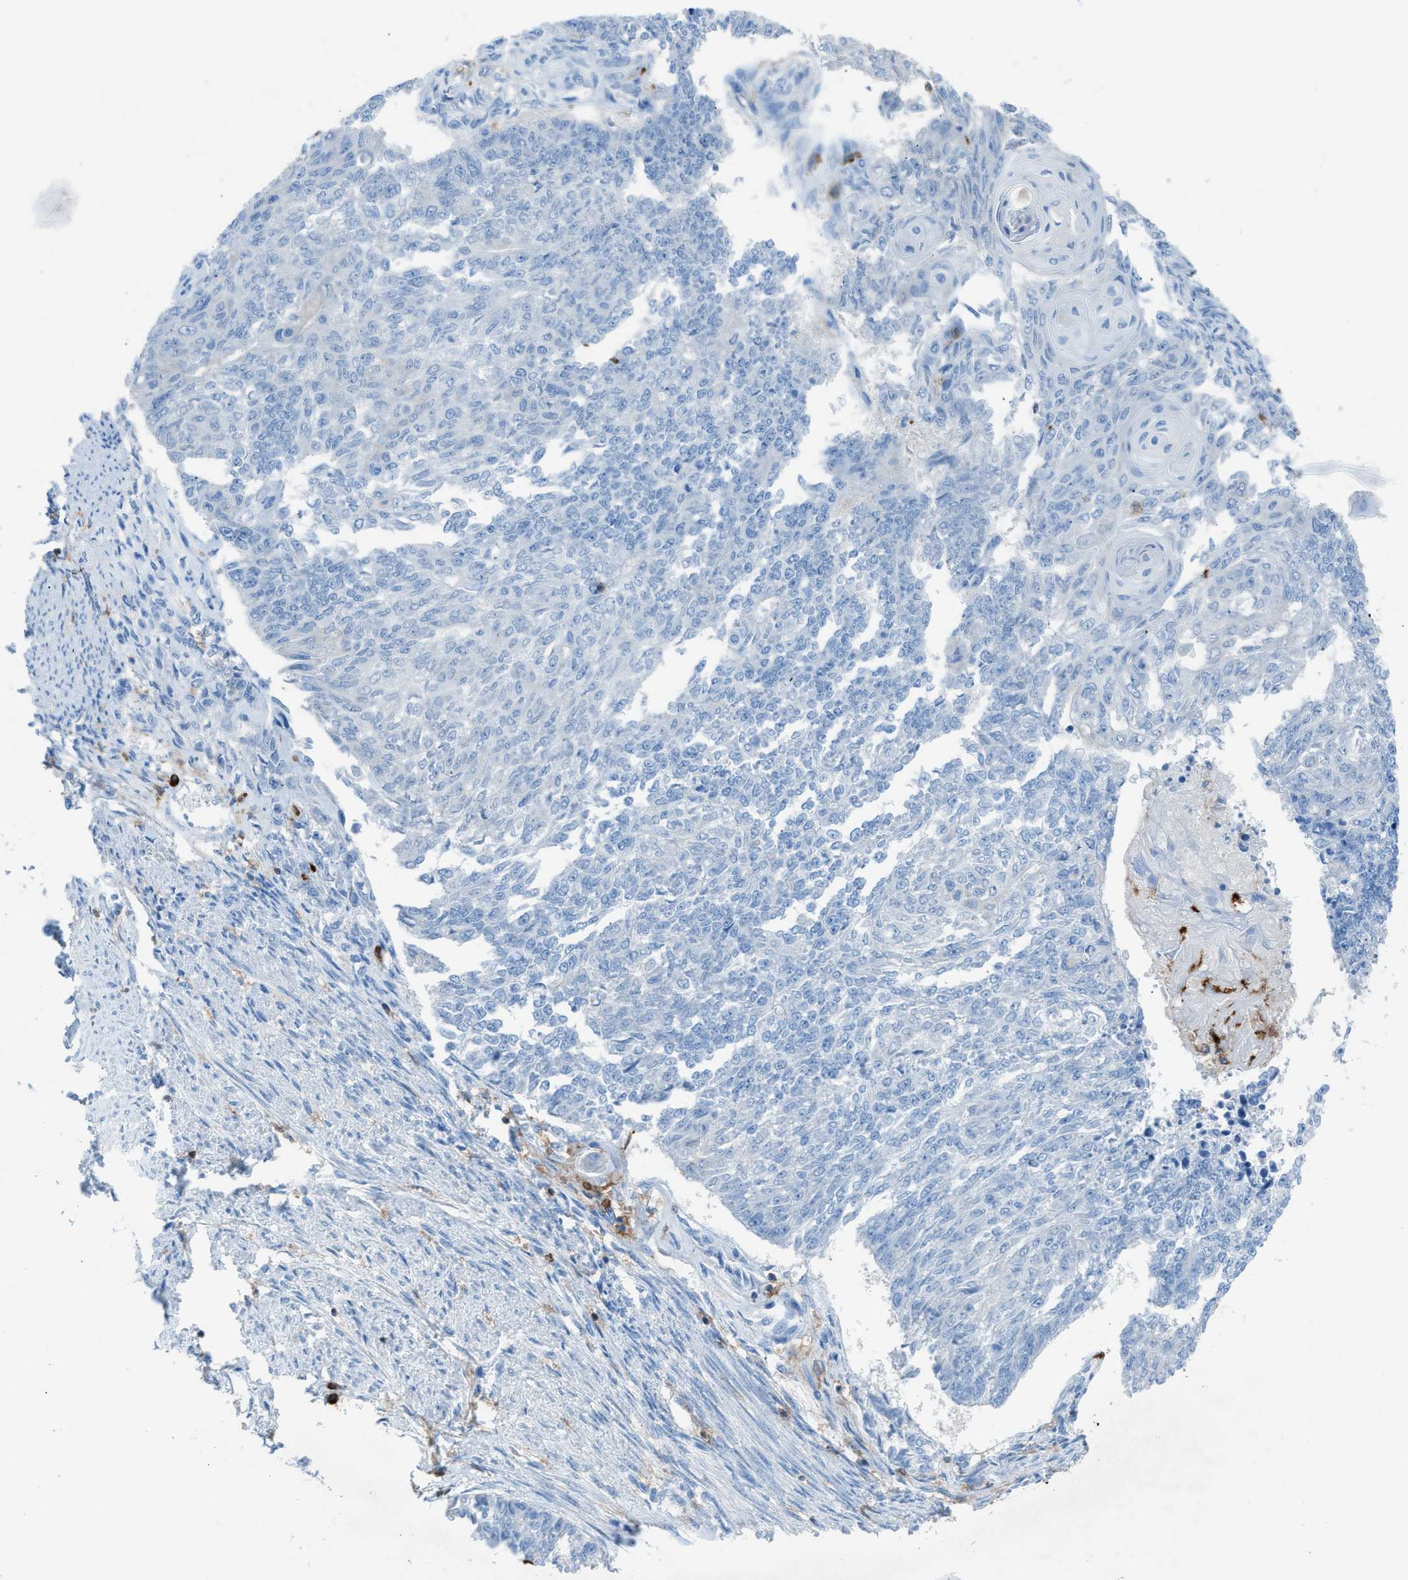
{"staining": {"intensity": "negative", "quantity": "none", "location": "none"}, "tissue": "endometrial cancer", "cell_type": "Tumor cells", "image_type": "cancer", "snomed": [{"axis": "morphology", "description": "Adenocarcinoma, NOS"}, {"axis": "topography", "description": "Endometrium"}], "caption": "The photomicrograph shows no significant staining in tumor cells of adenocarcinoma (endometrial).", "gene": "ITGB2", "patient": {"sex": "female", "age": 32}}